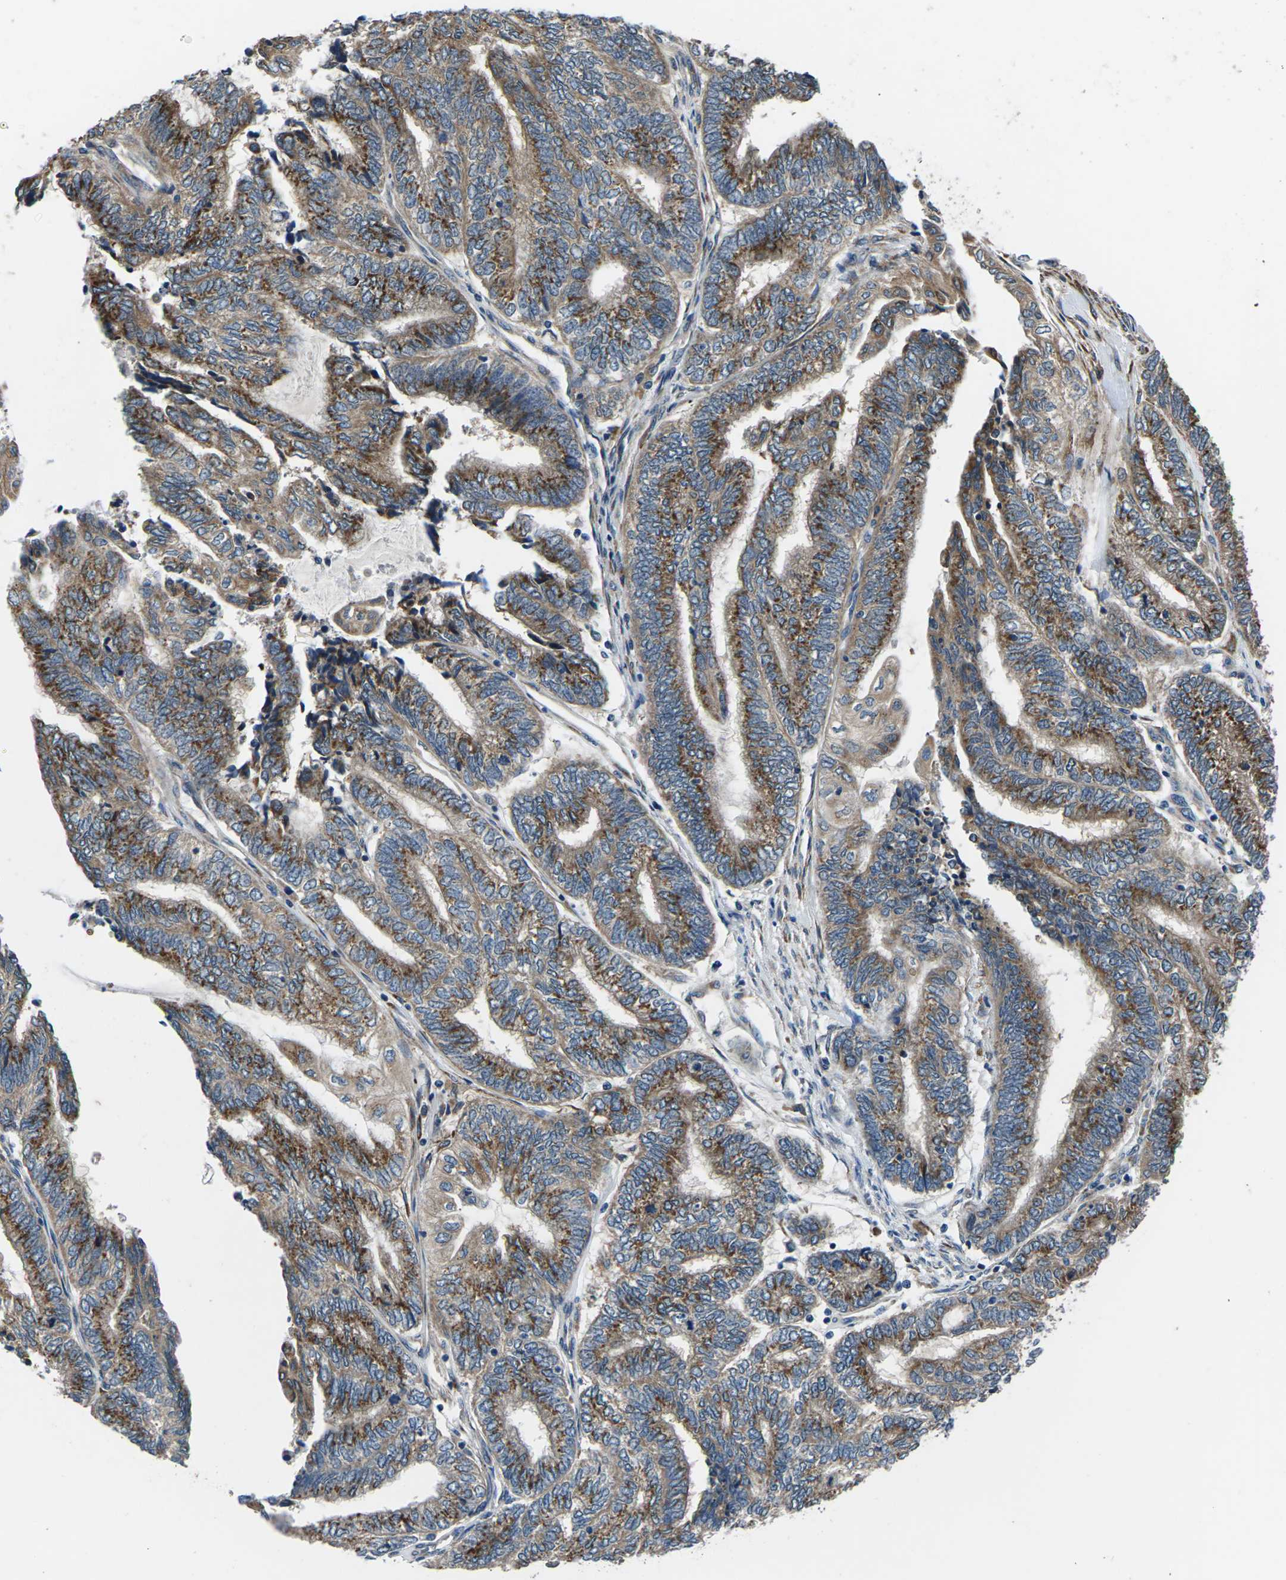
{"staining": {"intensity": "moderate", "quantity": ">75%", "location": "cytoplasmic/membranous"}, "tissue": "endometrial cancer", "cell_type": "Tumor cells", "image_type": "cancer", "snomed": [{"axis": "morphology", "description": "Adenocarcinoma, NOS"}, {"axis": "topography", "description": "Uterus"}, {"axis": "topography", "description": "Endometrium"}], "caption": "Tumor cells show medium levels of moderate cytoplasmic/membranous positivity in approximately >75% of cells in endometrial adenocarcinoma.", "gene": "GABRP", "patient": {"sex": "female", "age": 70}}